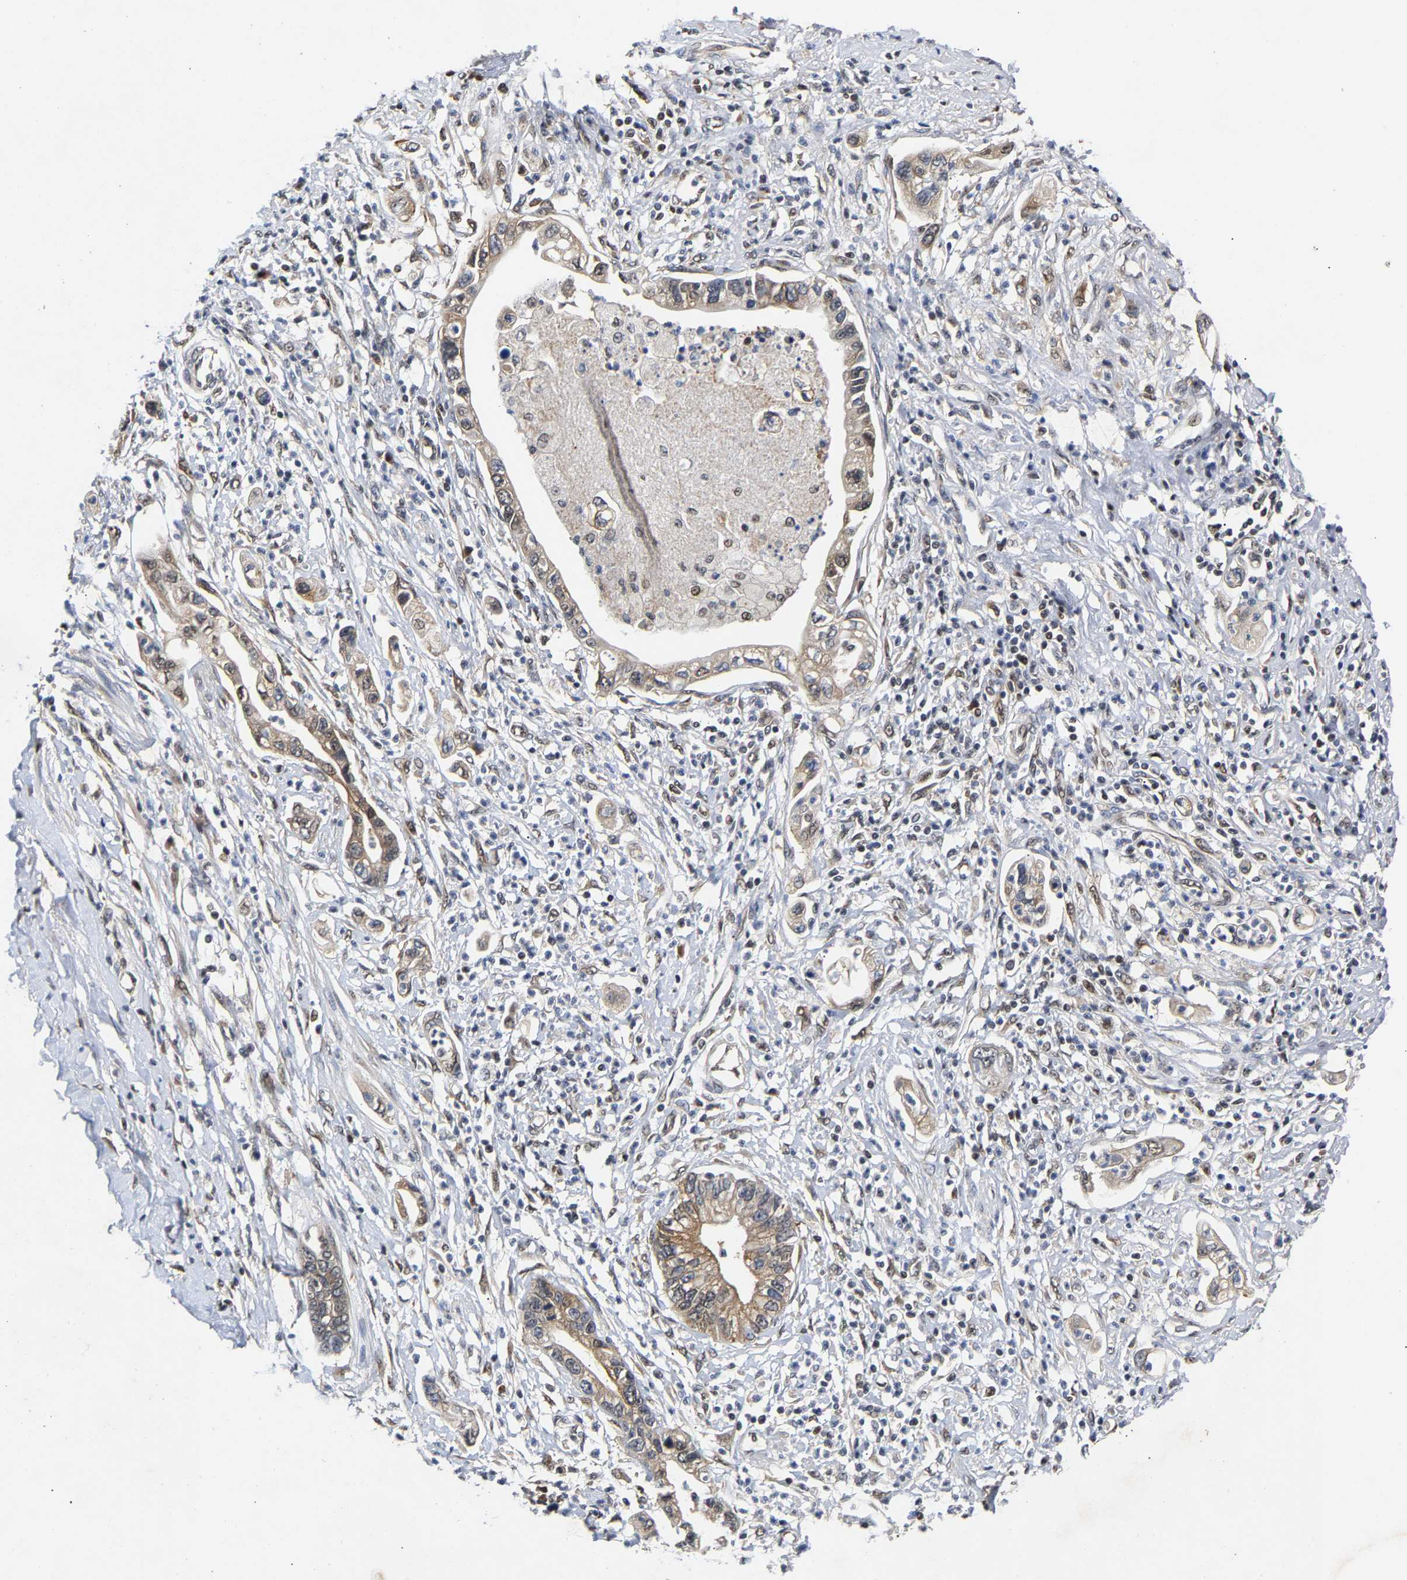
{"staining": {"intensity": "moderate", "quantity": ">75%", "location": "cytoplasmic/membranous"}, "tissue": "pancreatic cancer", "cell_type": "Tumor cells", "image_type": "cancer", "snomed": [{"axis": "morphology", "description": "Adenocarcinoma, NOS"}, {"axis": "topography", "description": "Pancreas"}], "caption": "Immunohistochemistry image of neoplastic tissue: pancreatic cancer (adenocarcinoma) stained using immunohistochemistry (IHC) exhibits medium levels of moderate protein expression localized specifically in the cytoplasmic/membranous of tumor cells, appearing as a cytoplasmic/membranous brown color.", "gene": "CLIP2", "patient": {"sex": "male", "age": 56}}